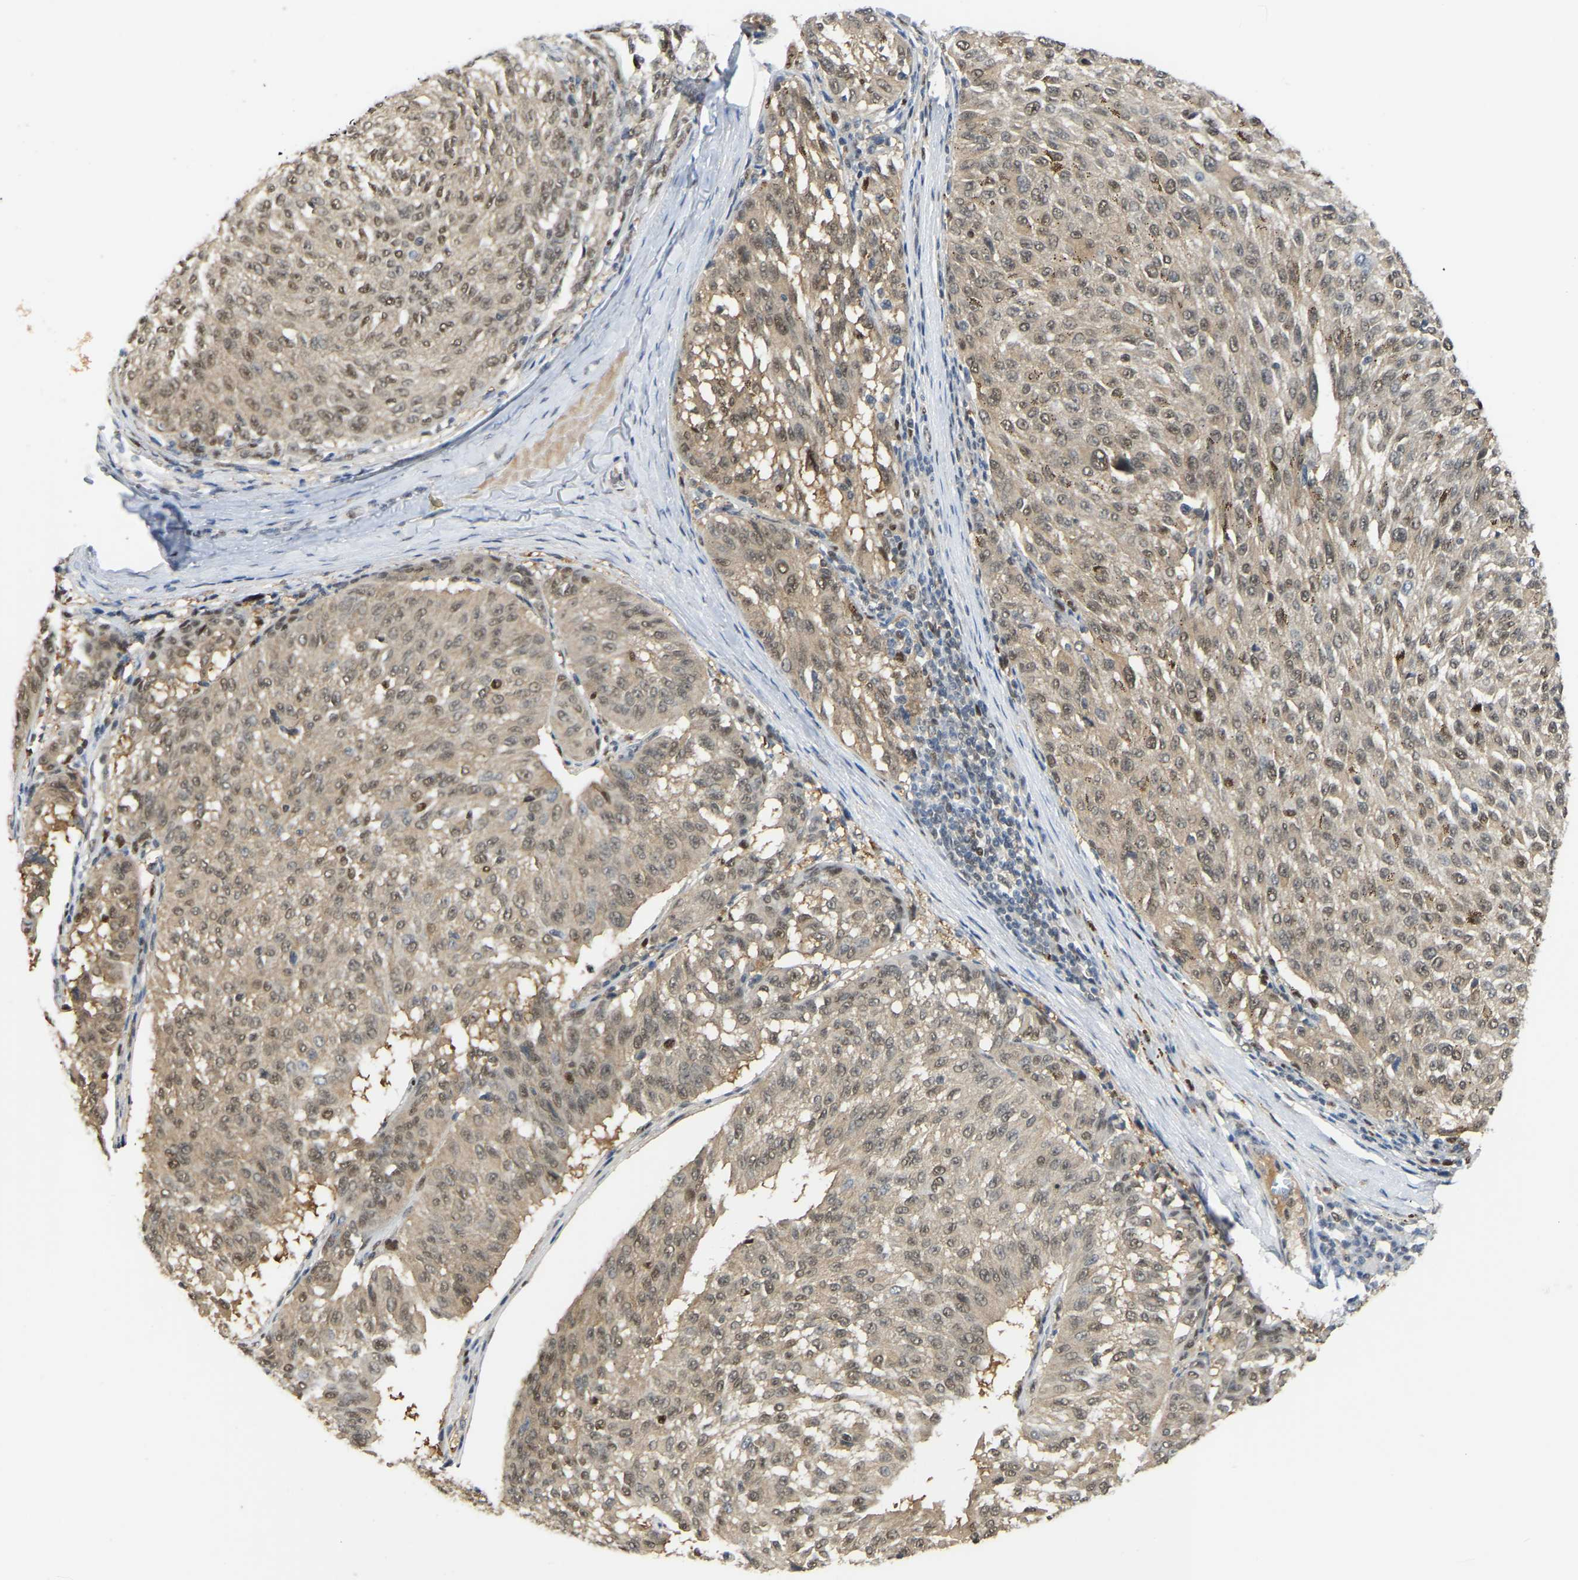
{"staining": {"intensity": "moderate", "quantity": ">75%", "location": "cytoplasmic/membranous,nuclear"}, "tissue": "melanoma", "cell_type": "Tumor cells", "image_type": "cancer", "snomed": [{"axis": "morphology", "description": "Malignant melanoma, NOS"}, {"axis": "topography", "description": "Skin"}], "caption": "Tumor cells display medium levels of moderate cytoplasmic/membranous and nuclear staining in about >75% of cells in melanoma.", "gene": "KLRG2", "patient": {"sex": "female", "age": 72}}